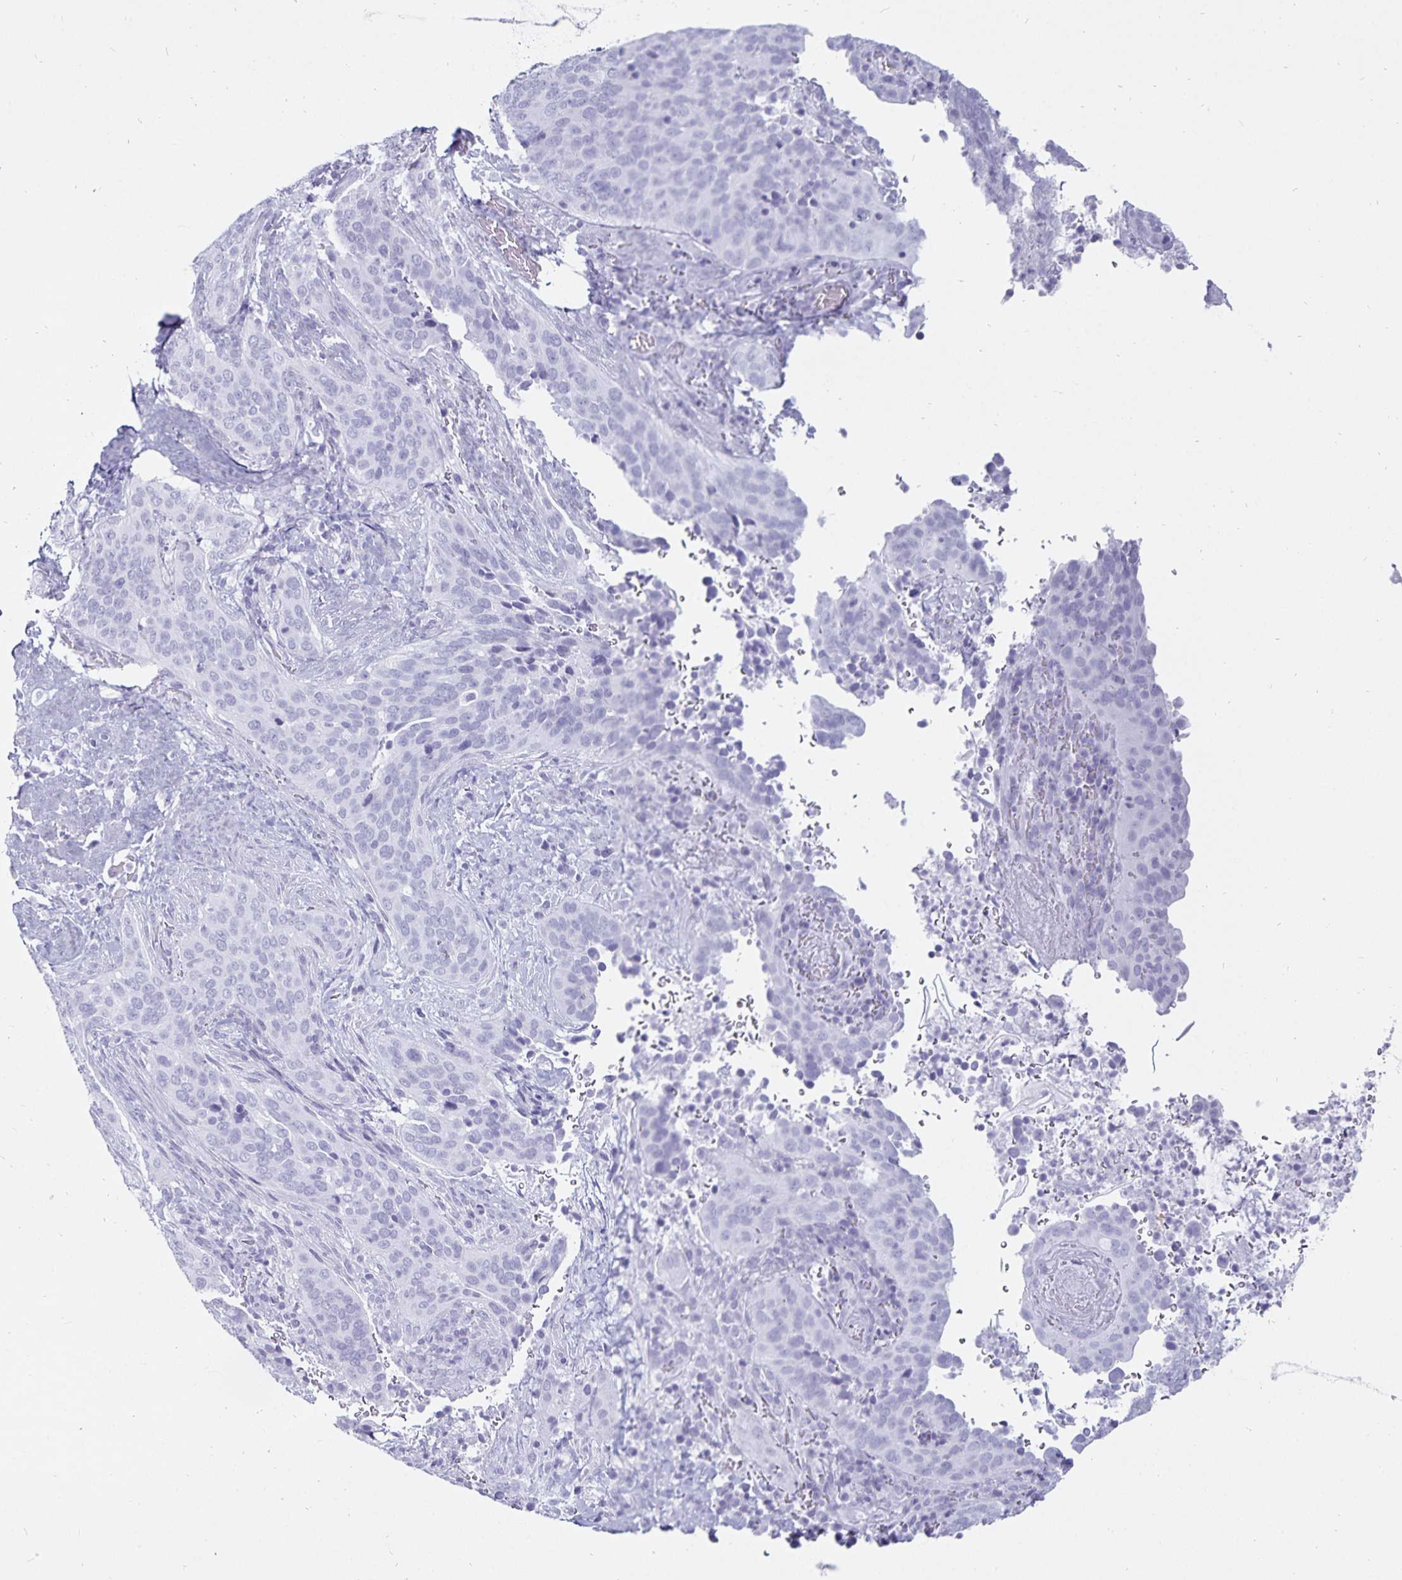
{"staining": {"intensity": "negative", "quantity": "none", "location": "none"}, "tissue": "cervical cancer", "cell_type": "Tumor cells", "image_type": "cancer", "snomed": [{"axis": "morphology", "description": "Squamous cell carcinoma, NOS"}, {"axis": "topography", "description": "Cervix"}], "caption": "Tumor cells show no significant protein positivity in cervical cancer.", "gene": "DEFA6", "patient": {"sex": "female", "age": 38}}